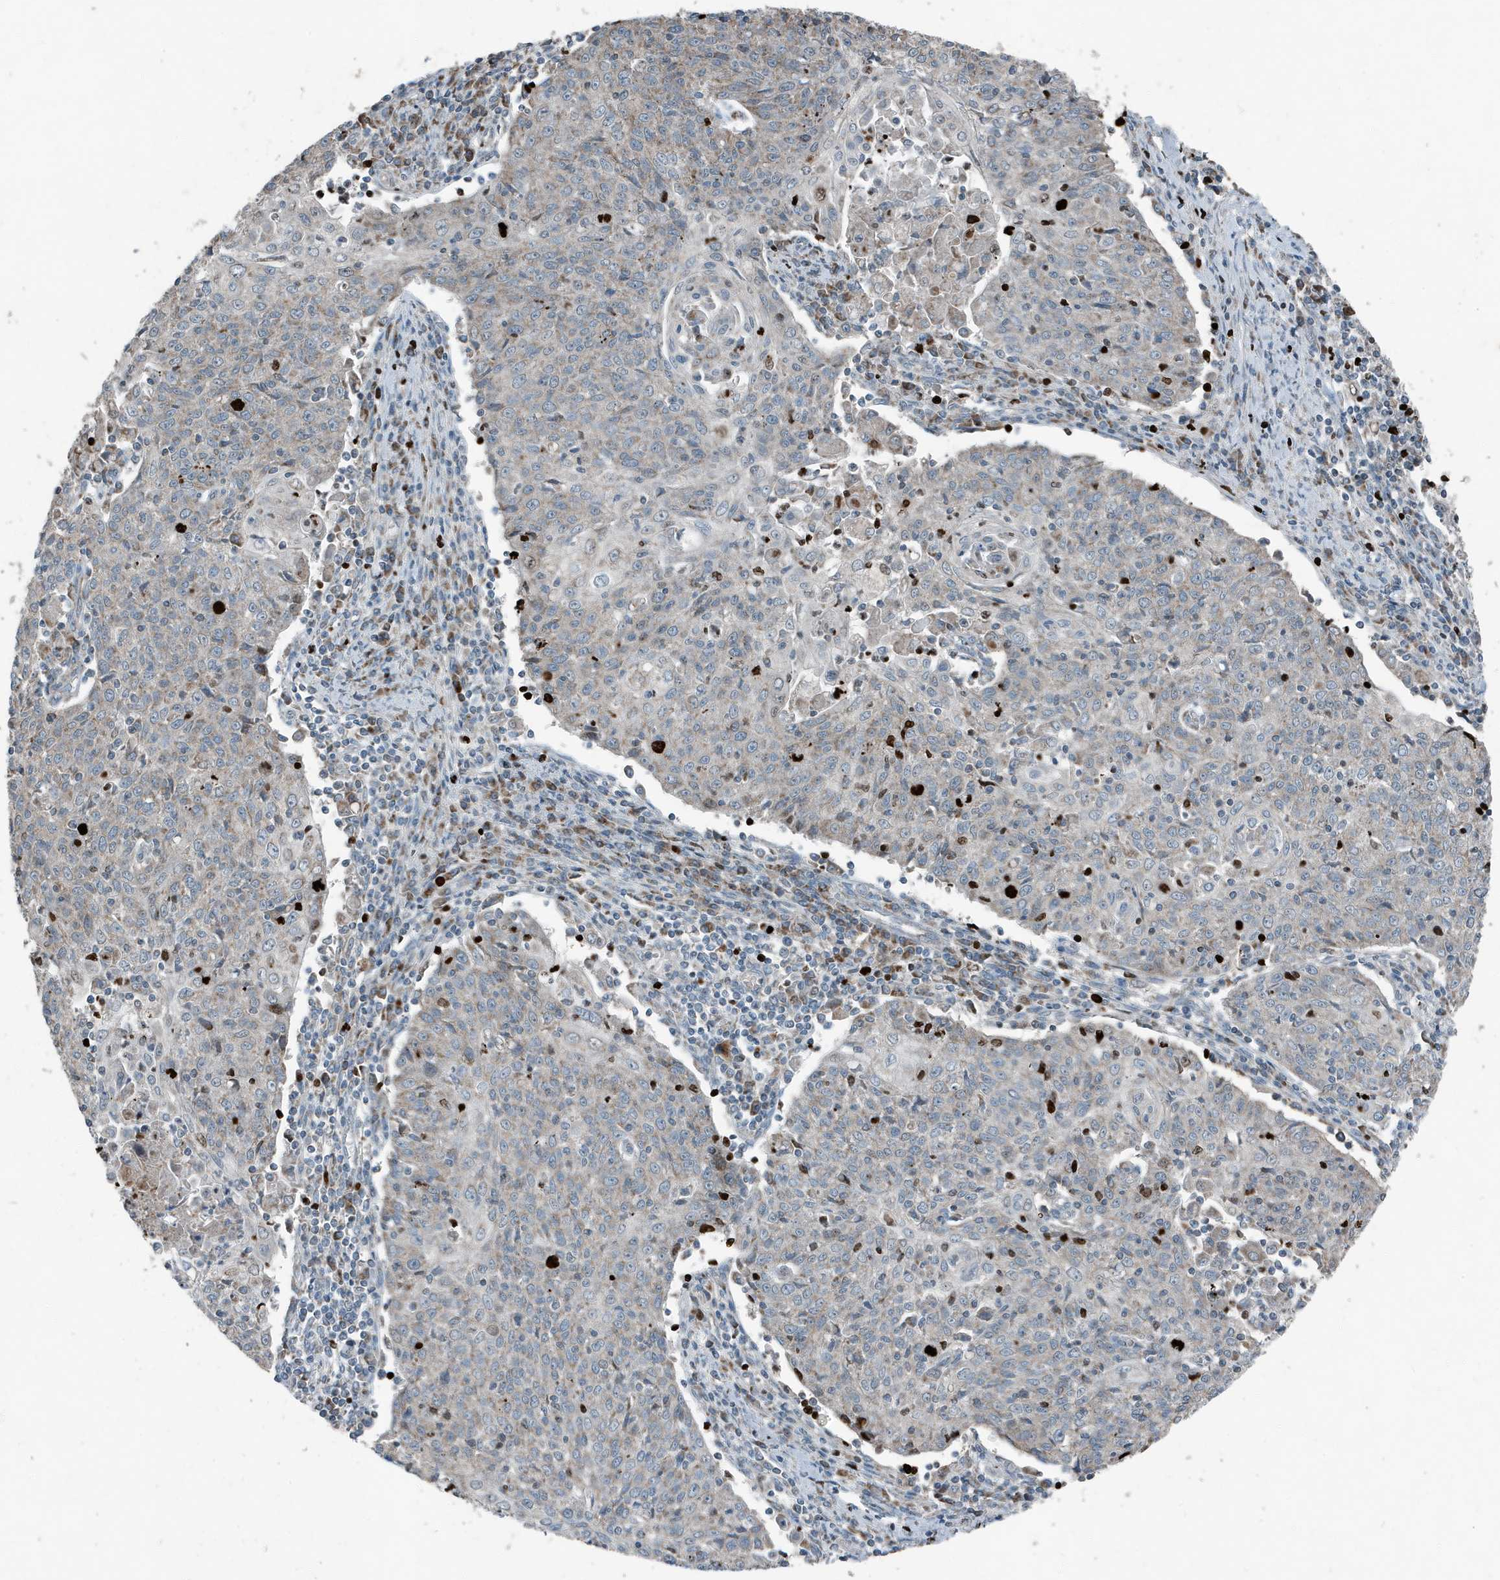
{"staining": {"intensity": "negative", "quantity": "none", "location": "none"}, "tissue": "cervical cancer", "cell_type": "Tumor cells", "image_type": "cancer", "snomed": [{"axis": "morphology", "description": "Squamous cell carcinoma, NOS"}, {"axis": "topography", "description": "Cervix"}], "caption": "IHC micrograph of neoplastic tissue: cervical squamous cell carcinoma stained with DAB displays no significant protein positivity in tumor cells.", "gene": "MT-CYB", "patient": {"sex": "female", "age": 48}}